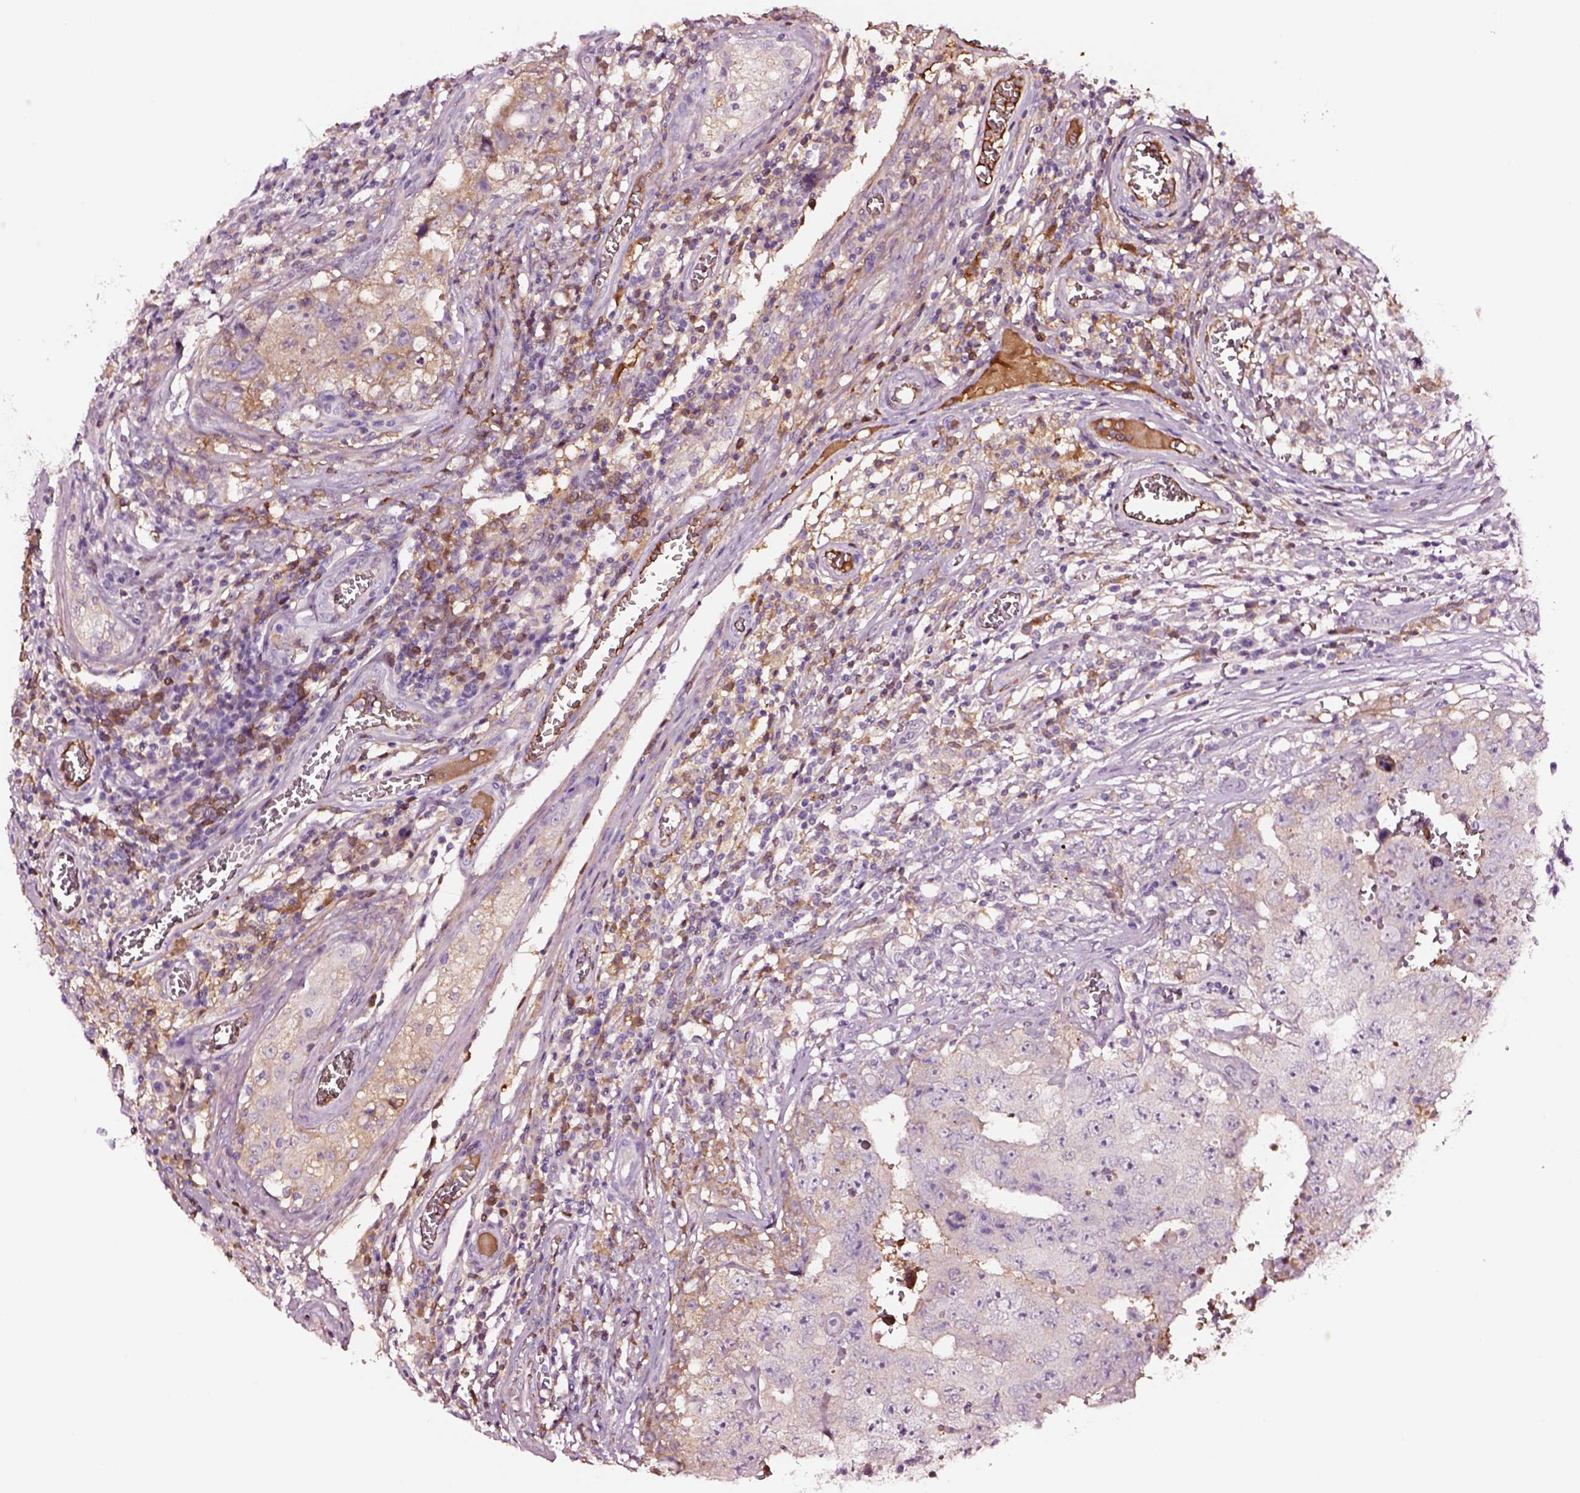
{"staining": {"intensity": "negative", "quantity": "none", "location": "none"}, "tissue": "testis cancer", "cell_type": "Tumor cells", "image_type": "cancer", "snomed": [{"axis": "morphology", "description": "Carcinoma, Embryonal, NOS"}, {"axis": "topography", "description": "Testis"}], "caption": "Tumor cells are negative for brown protein staining in testis cancer.", "gene": "TF", "patient": {"sex": "male", "age": 36}}